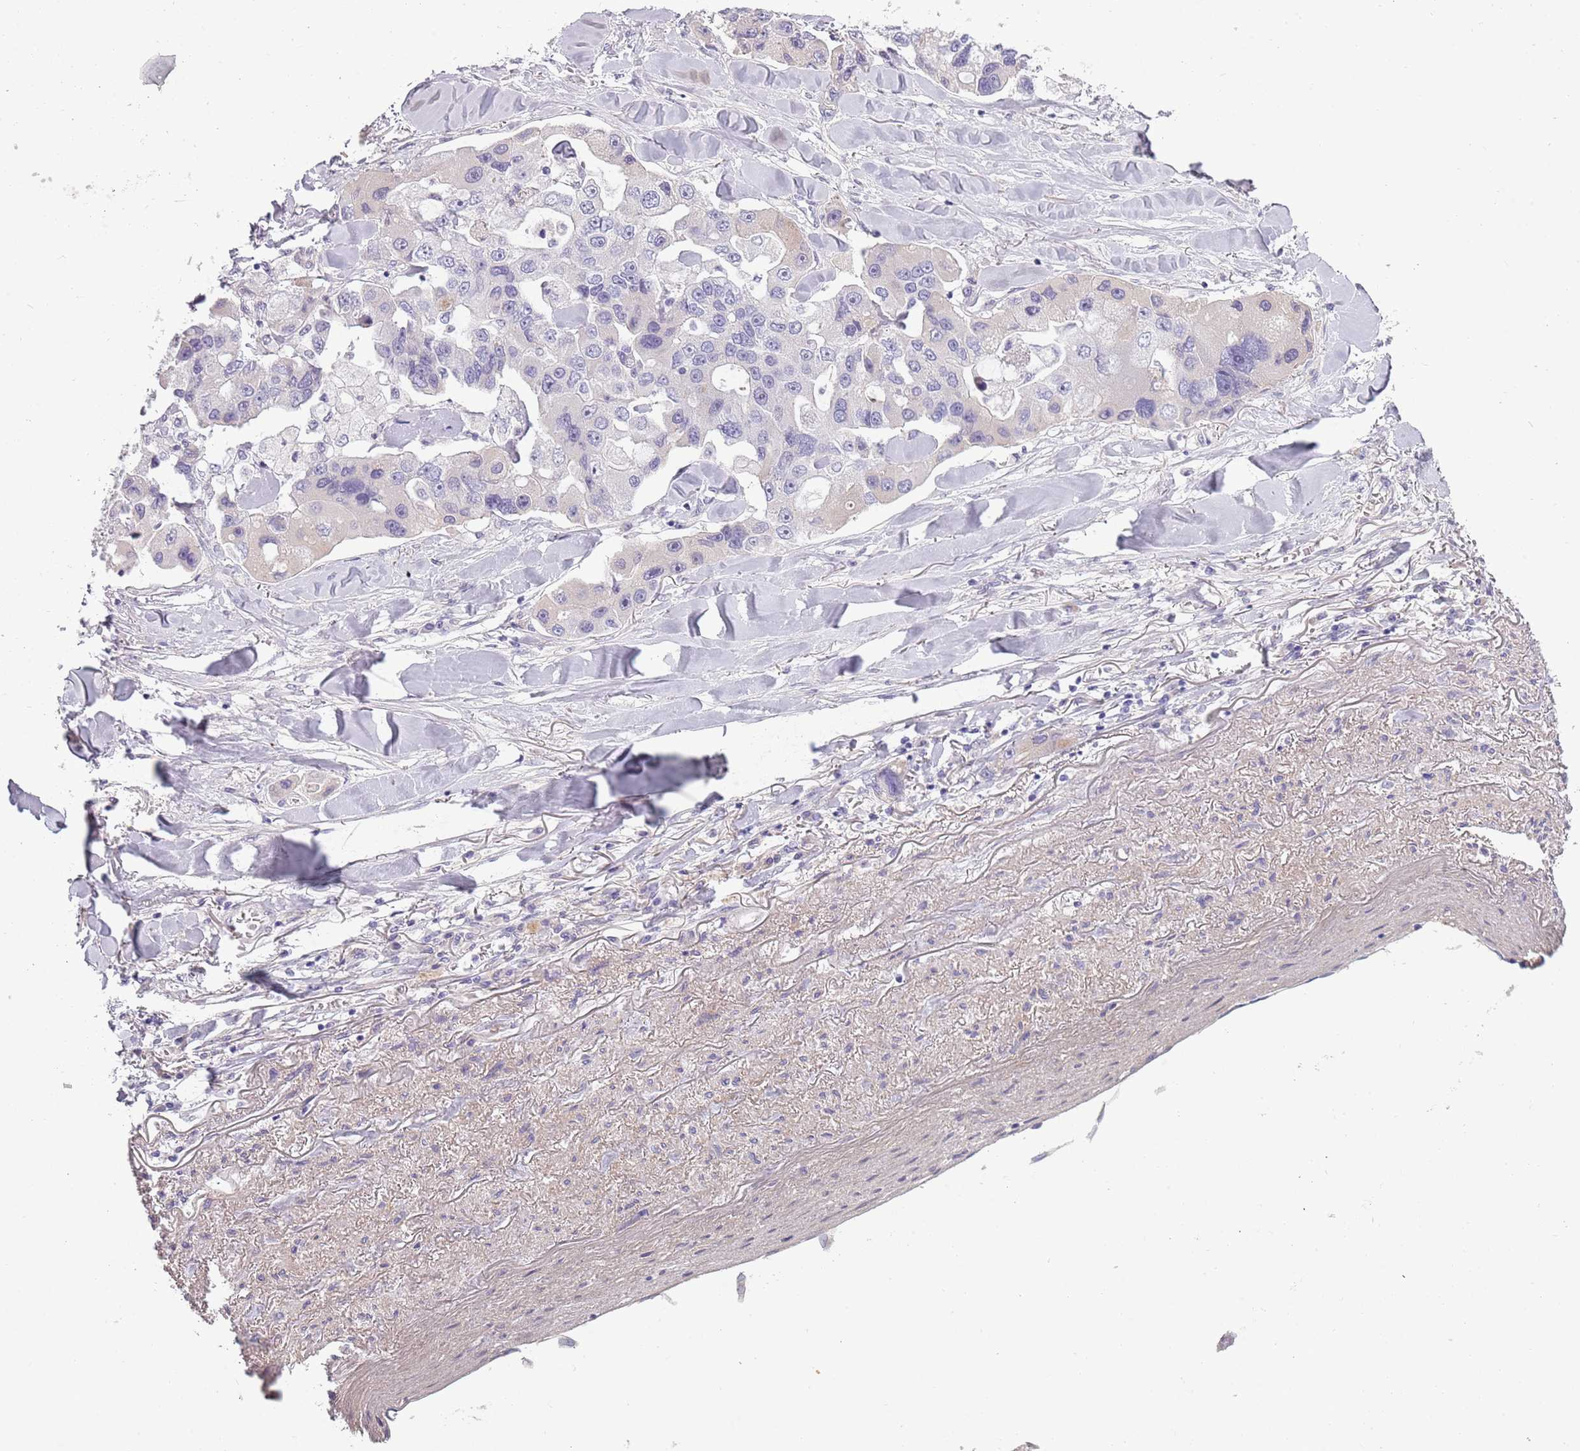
{"staining": {"intensity": "negative", "quantity": "none", "location": "none"}, "tissue": "lung cancer", "cell_type": "Tumor cells", "image_type": "cancer", "snomed": [{"axis": "morphology", "description": "Adenocarcinoma, NOS"}, {"axis": "topography", "description": "Lung"}], "caption": "Image shows no significant protein positivity in tumor cells of adenocarcinoma (lung).", "gene": "TNFRSF6B", "patient": {"sex": "female", "age": 54}}